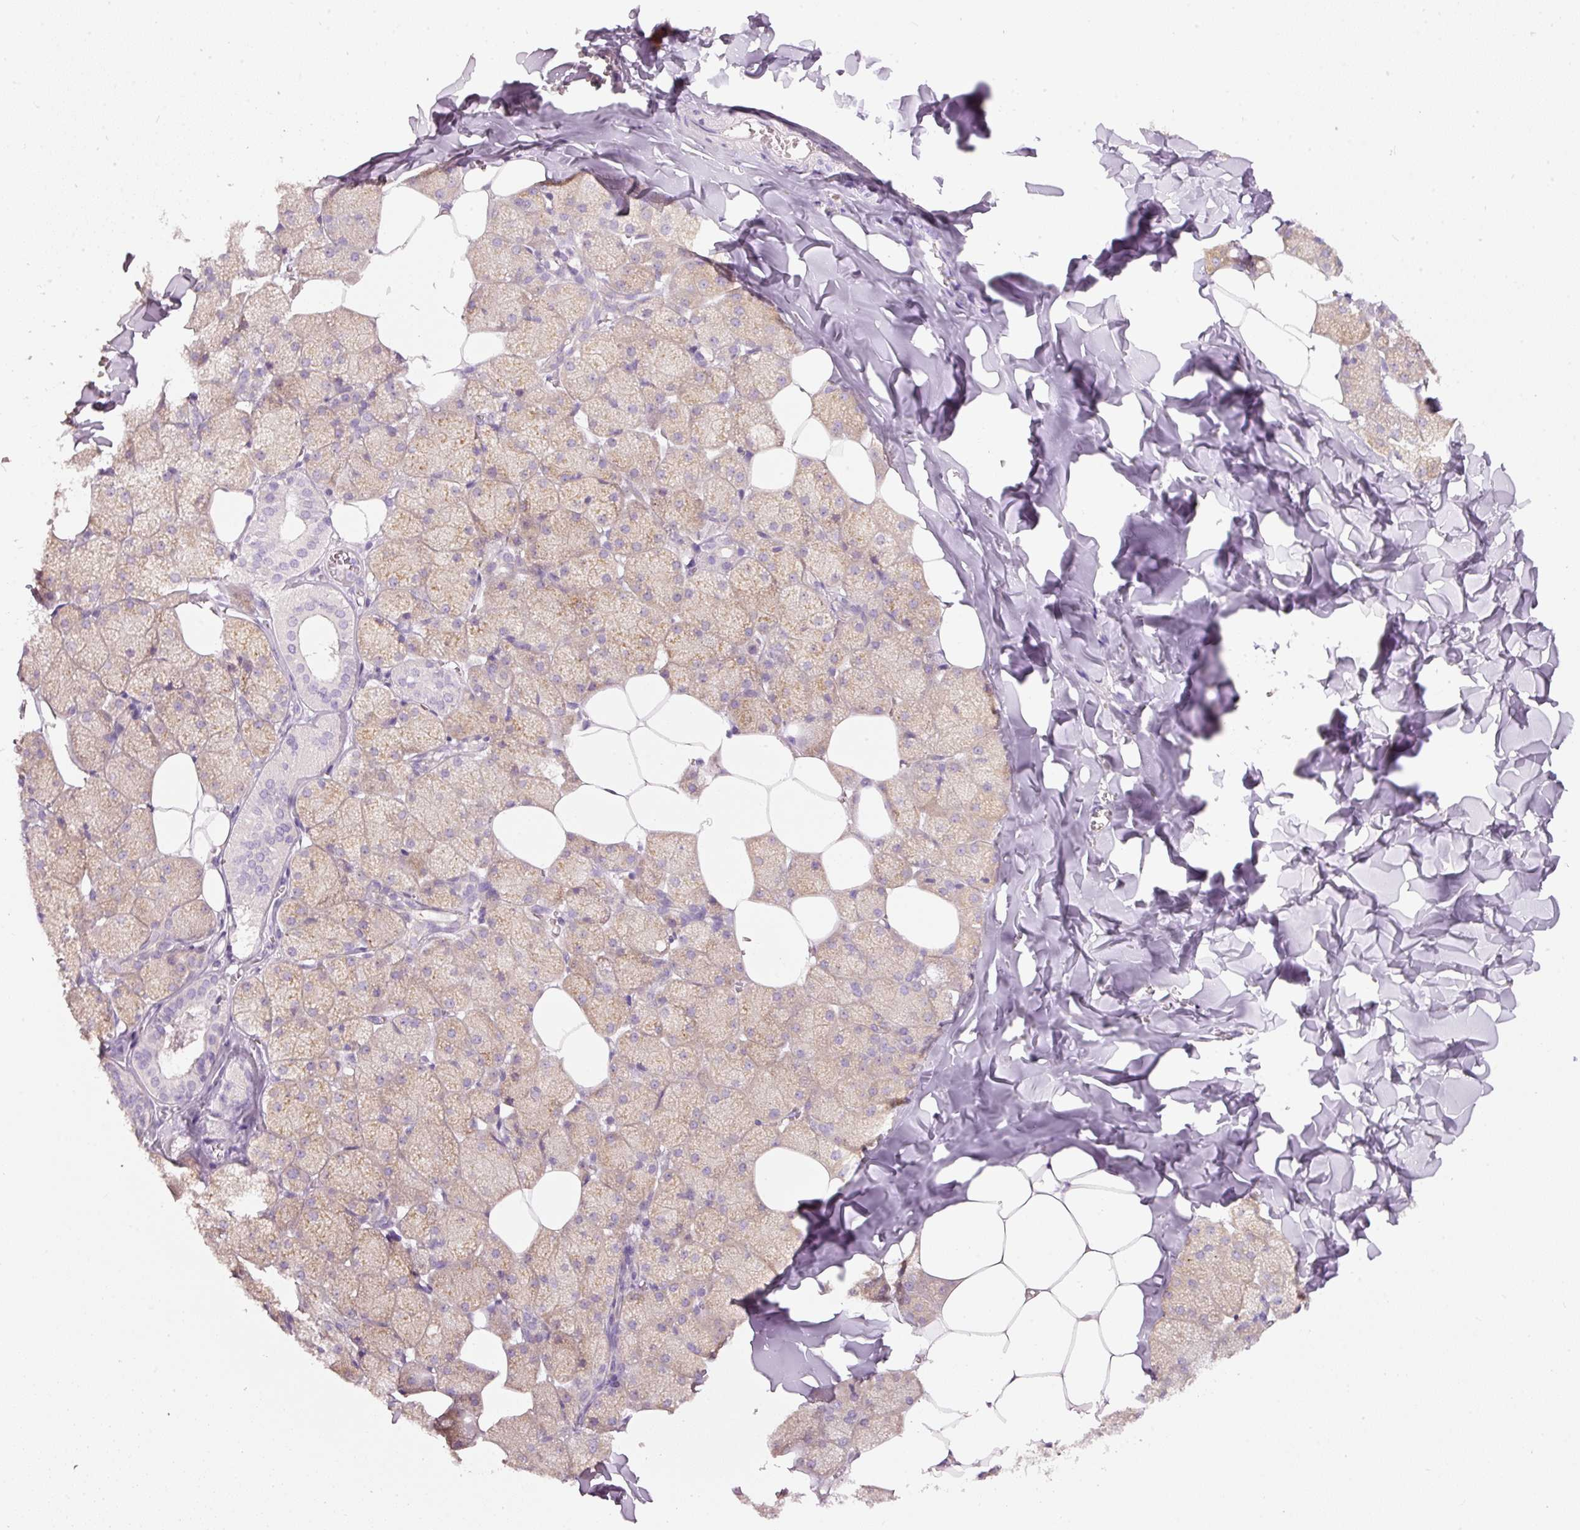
{"staining": {"intensity": "strong", "quantity": "25%-75%", "location": "cytoplasmic/membranous"}, "tissue": "salivary gland", "cell_type": "Glandular cells", "image_type": "normal", "snomed": [{"axis": "morphology", "description": "Normal tissue, NOS"}, {"axis": "topography", "description": "Salivary gland"}, {"axis": "topography", "description": "Peripheral nerve tissue"}], "caption": "Brown immunohistochemical staining in normal salivary gland displays strong cytoplasmic/membranous expression in about 25%-75% of glandular cells.", "gene": "PDXDC1", "patient": {"sex": "male", "age": 38}}